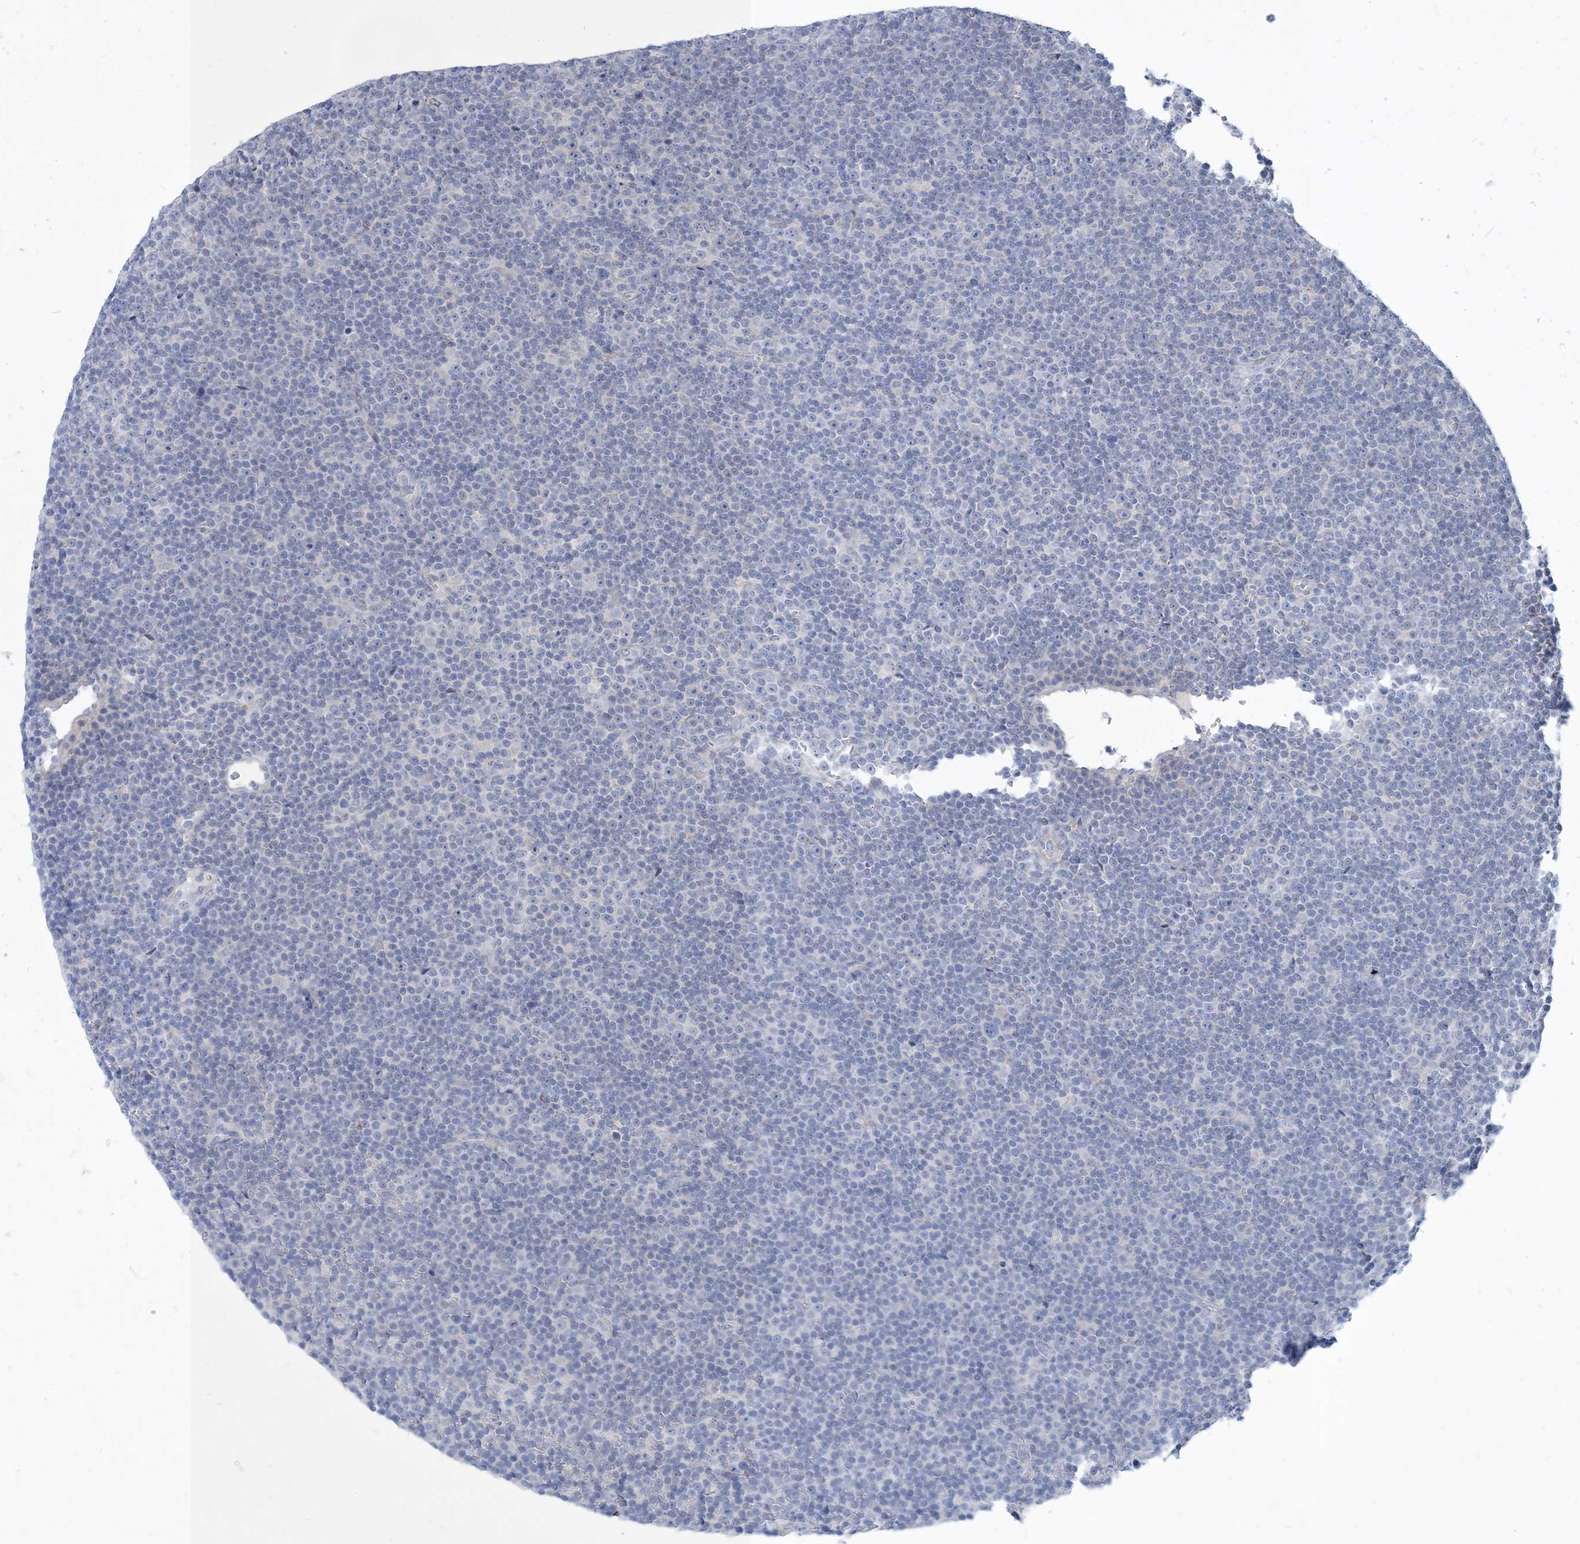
{"staining": {"intensity": "negative", "quantity": "none", "location": "none"}, "tissue": "lymphoma", "cell_type": "Tumor cells", "image_type": "cancer", "snomed": [{"axis": "morphology", "description": "Malignant lymphoma, non-Hodgkin's type, Low grade"}, {"axis": "topography", "description": "Lymph node"}], "caption": "Immunohistochemistry of human lymphoma demonstrates no expression in tumor cells. (Immunohistochemistry (ihc), brightfield microscopy, high magnification).", "gene": "MOXD1", "patient": {"sex": "female", "age": 67}}